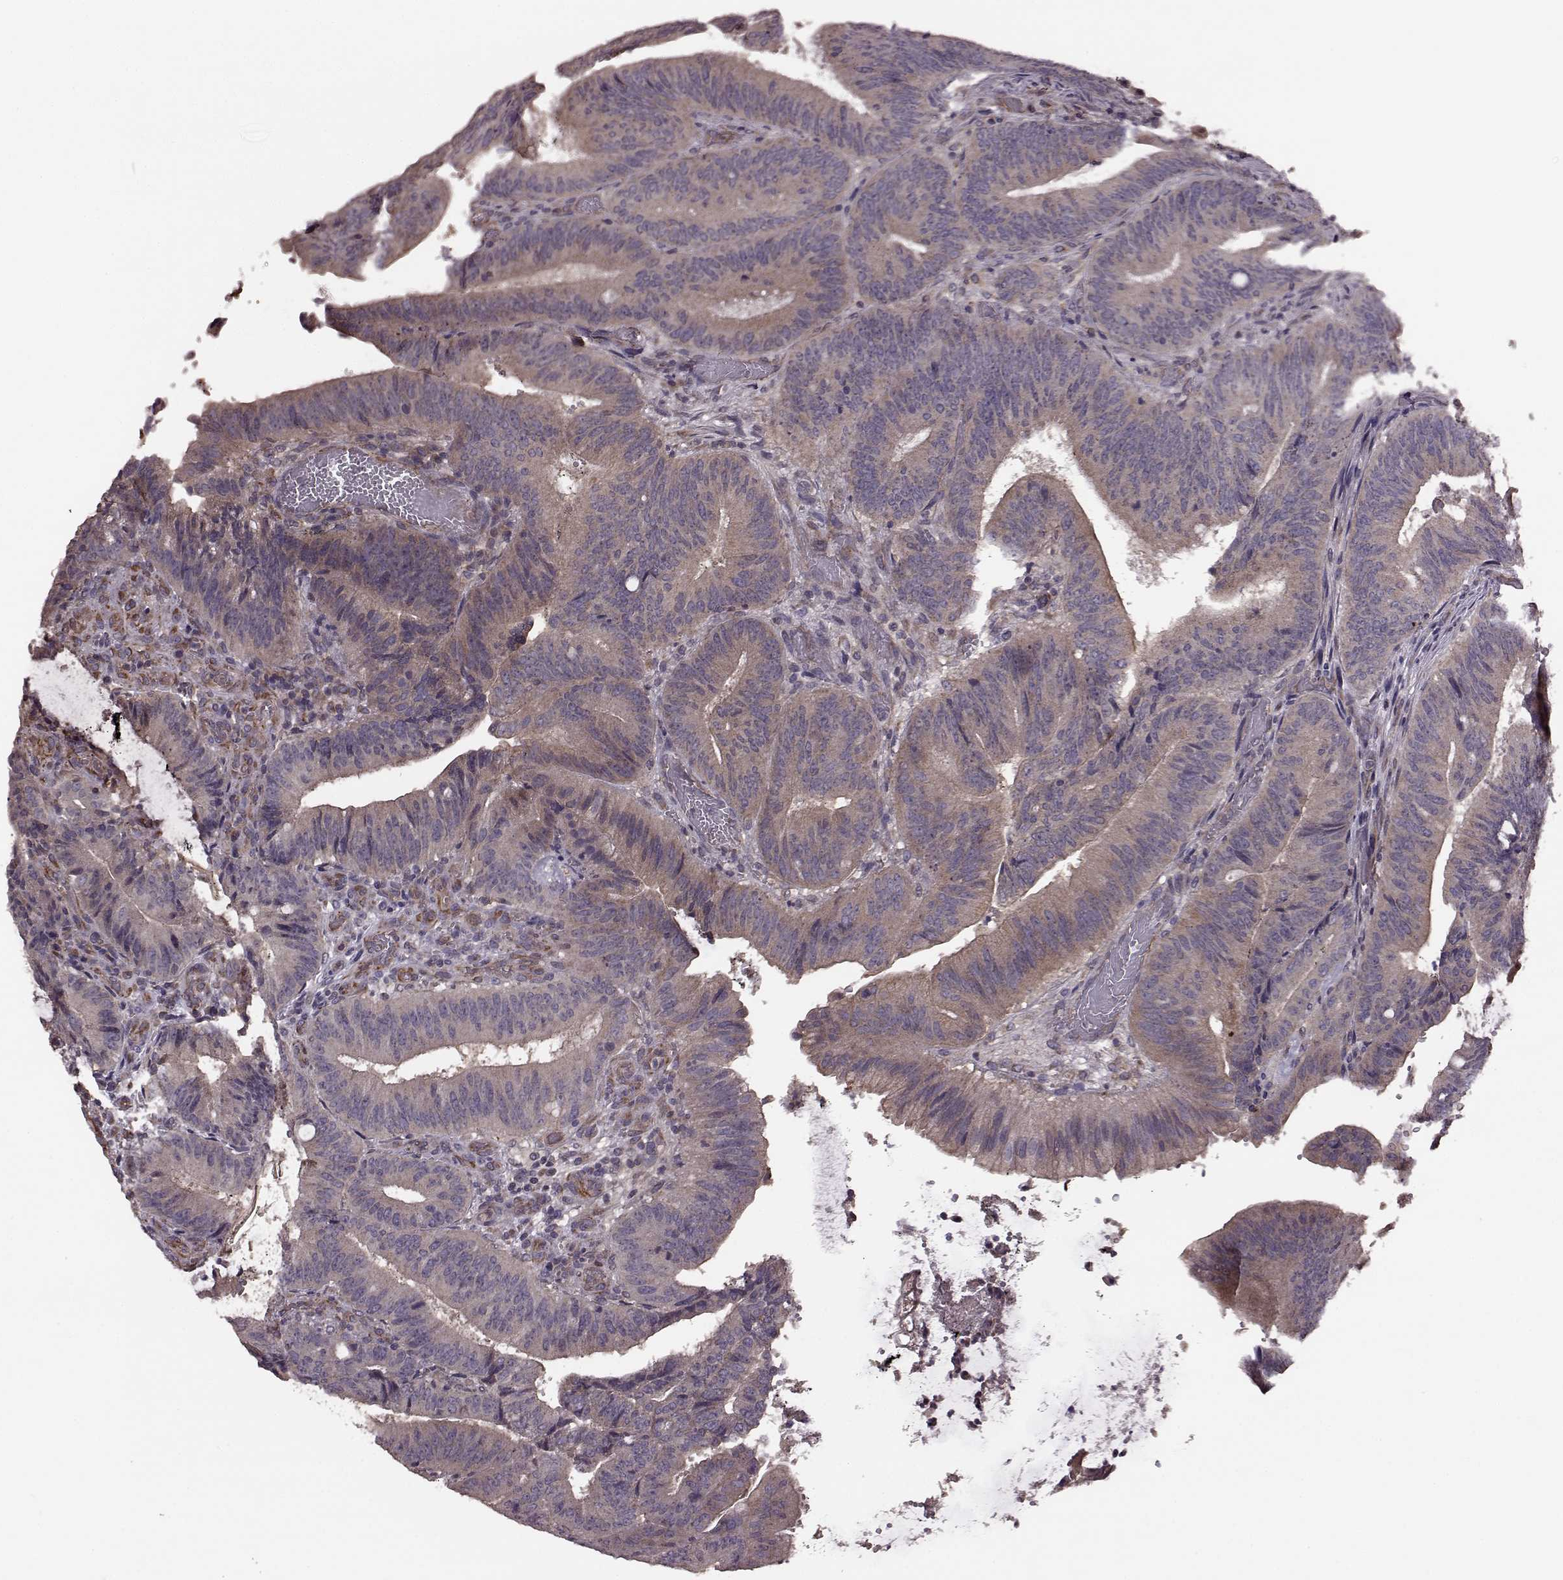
{"staining": {"intensity": "weak", "quantity": ">75%", "location": "cytoplasmic/membranous"}, "tissue": "colorectal cancer", "cell_type": "Tumor cells", "image_type": "cancer", "snomed": [{"axis": "morphology", "description": "Adenocarcinoma, NOS"}, {"axis": "topography", "description": "Colon"}], "caption": "This is a photomicrograph of IHC staining of colorectal adenocarcinoma, which shows weak staining in the cytoplasmic/membranous of tumor cells.", "gene": "NTF3", "patient": {"sex": "female", "age": 43}}